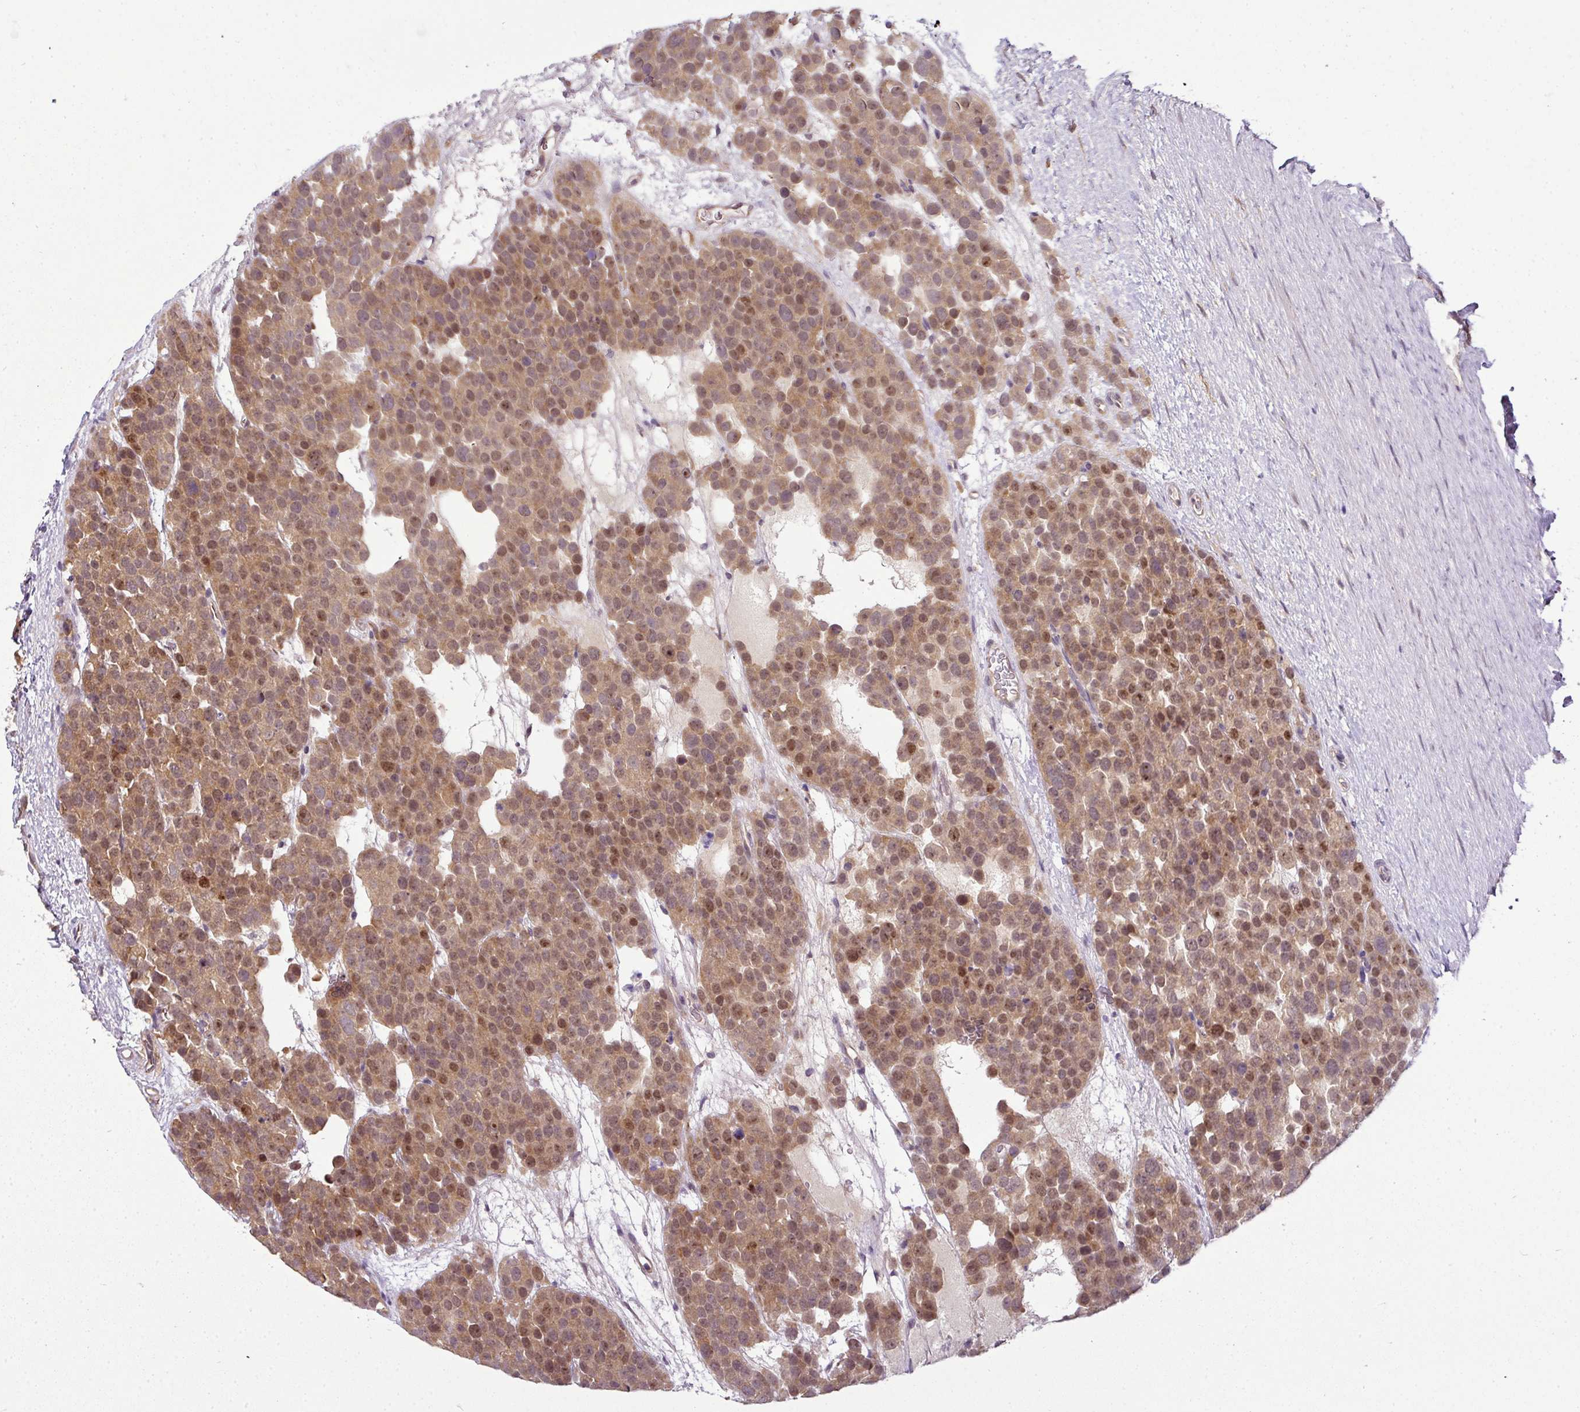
{"staining": {"intensity": "moderate", "quantity": ">75%", "location": "cytoplasmic/membranous,nuclear"}, "tissue": "testis cancer", "cell_type": "Tumor cells", "image_type": "cancer", "snomed": [{"axis": "morphology", "description": "Seminoma, NOS"}, {"axis": "topography", "description": "Testis"}], "caption": "A high-resolution photomicrograph shows immunohistochemistry staining of testis seminoma, which demonstrates moderate cytoplasmic/membranous and nuclear positivity in approximately >75% of tumor cells.", "gene": "RBM4B", "patient": {"sex": "male", "age": 71}}